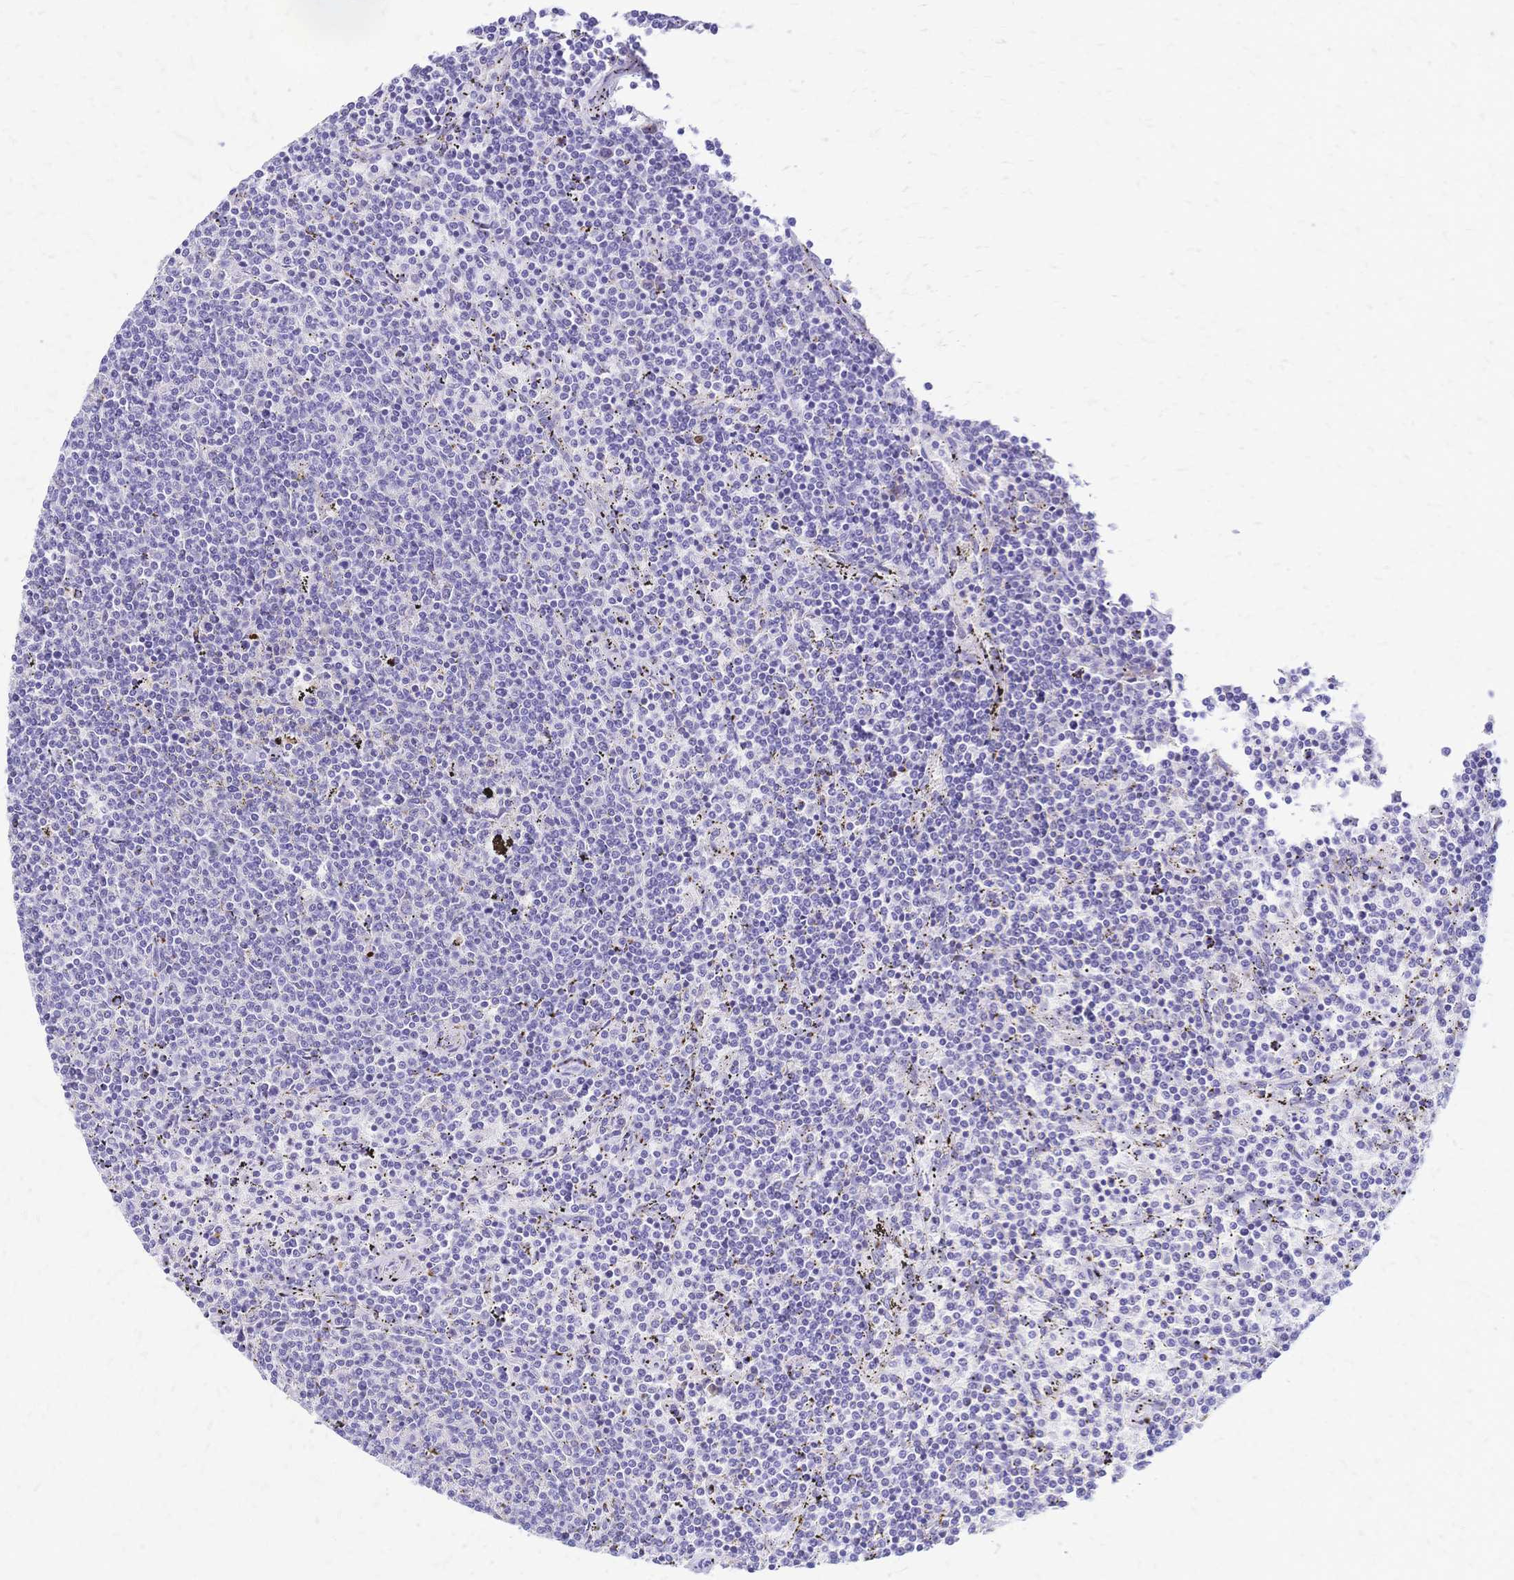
{"staining": {"intensity": "negative", "quantity": "none", "location": "none"}, "tissue": "lymphoma", "cell_type": "Tumor cells", "image_type": "cancer", "snomed": [{"axis": "morphology", "description": "Malignant lymphoma, non-Hodgkin's type, Low grade"}, {"axis": "topography", "description": "Spleen"}], "caption": "Immunohistochemical staining of lymphoma shows no significant expression in tumor cells. (Immunohistochemistry, brightfield microscopy, high magnification).", "gene": "GRB7", "patient": {"sex": "female", "age": 50}}